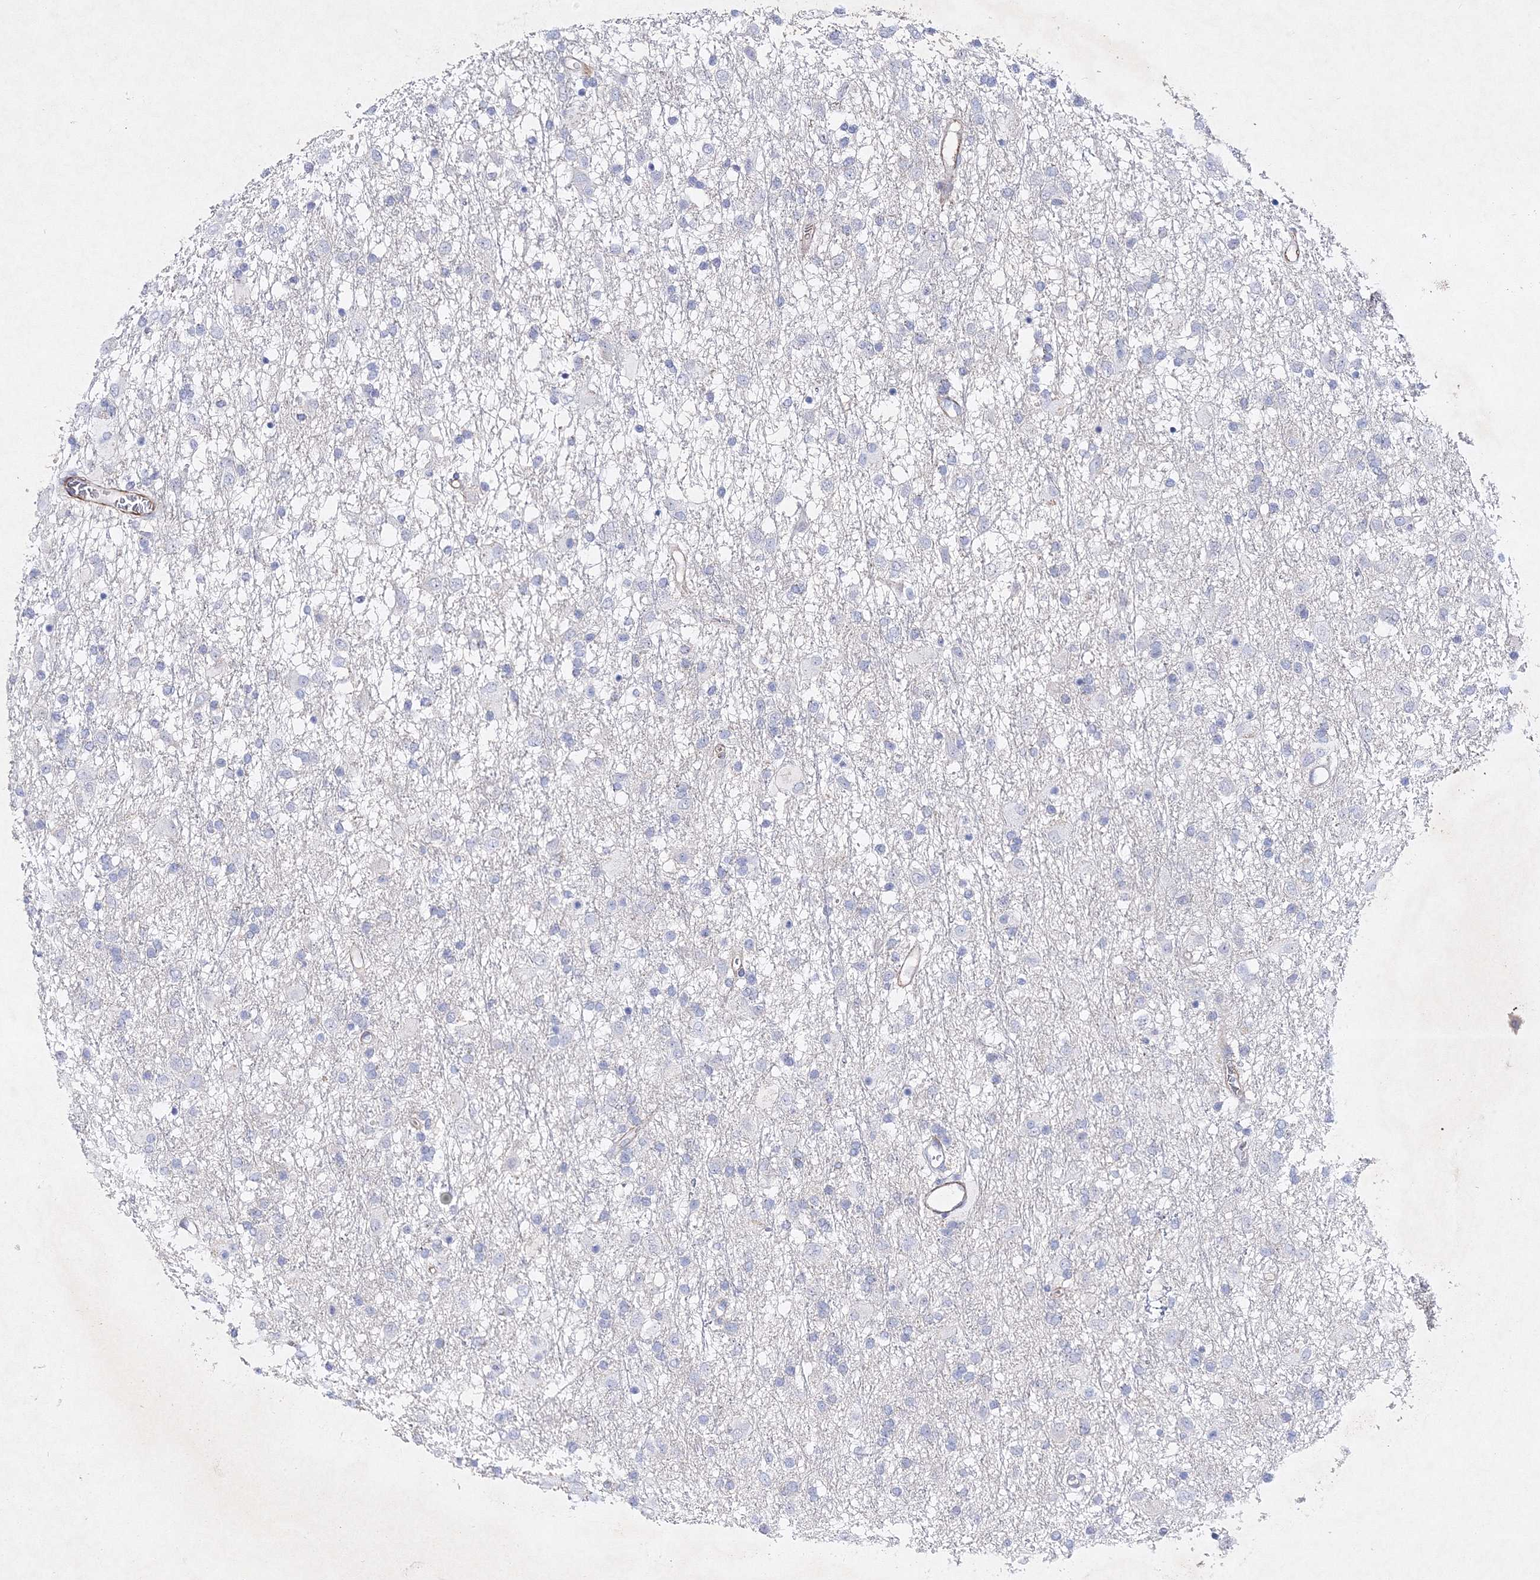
{"staining": {"intensity": "negative", "quantity": "none", "location": "none"}, "tissue": "glioma", "cell_type": "Tumor cells", "image_type": "cancer", "snomed": [{"axis": "morphology", "description": "Glioma, malignant, Low grade"}, {"axis": "topography", "description": "Brain"}], "caption": "This is an IHC photomicrograph of human malignant glioma (low-grade). There is no positivity in tumor cells.", "gene": "RTN2", "patient": {"sex": "male", "age": 65}}